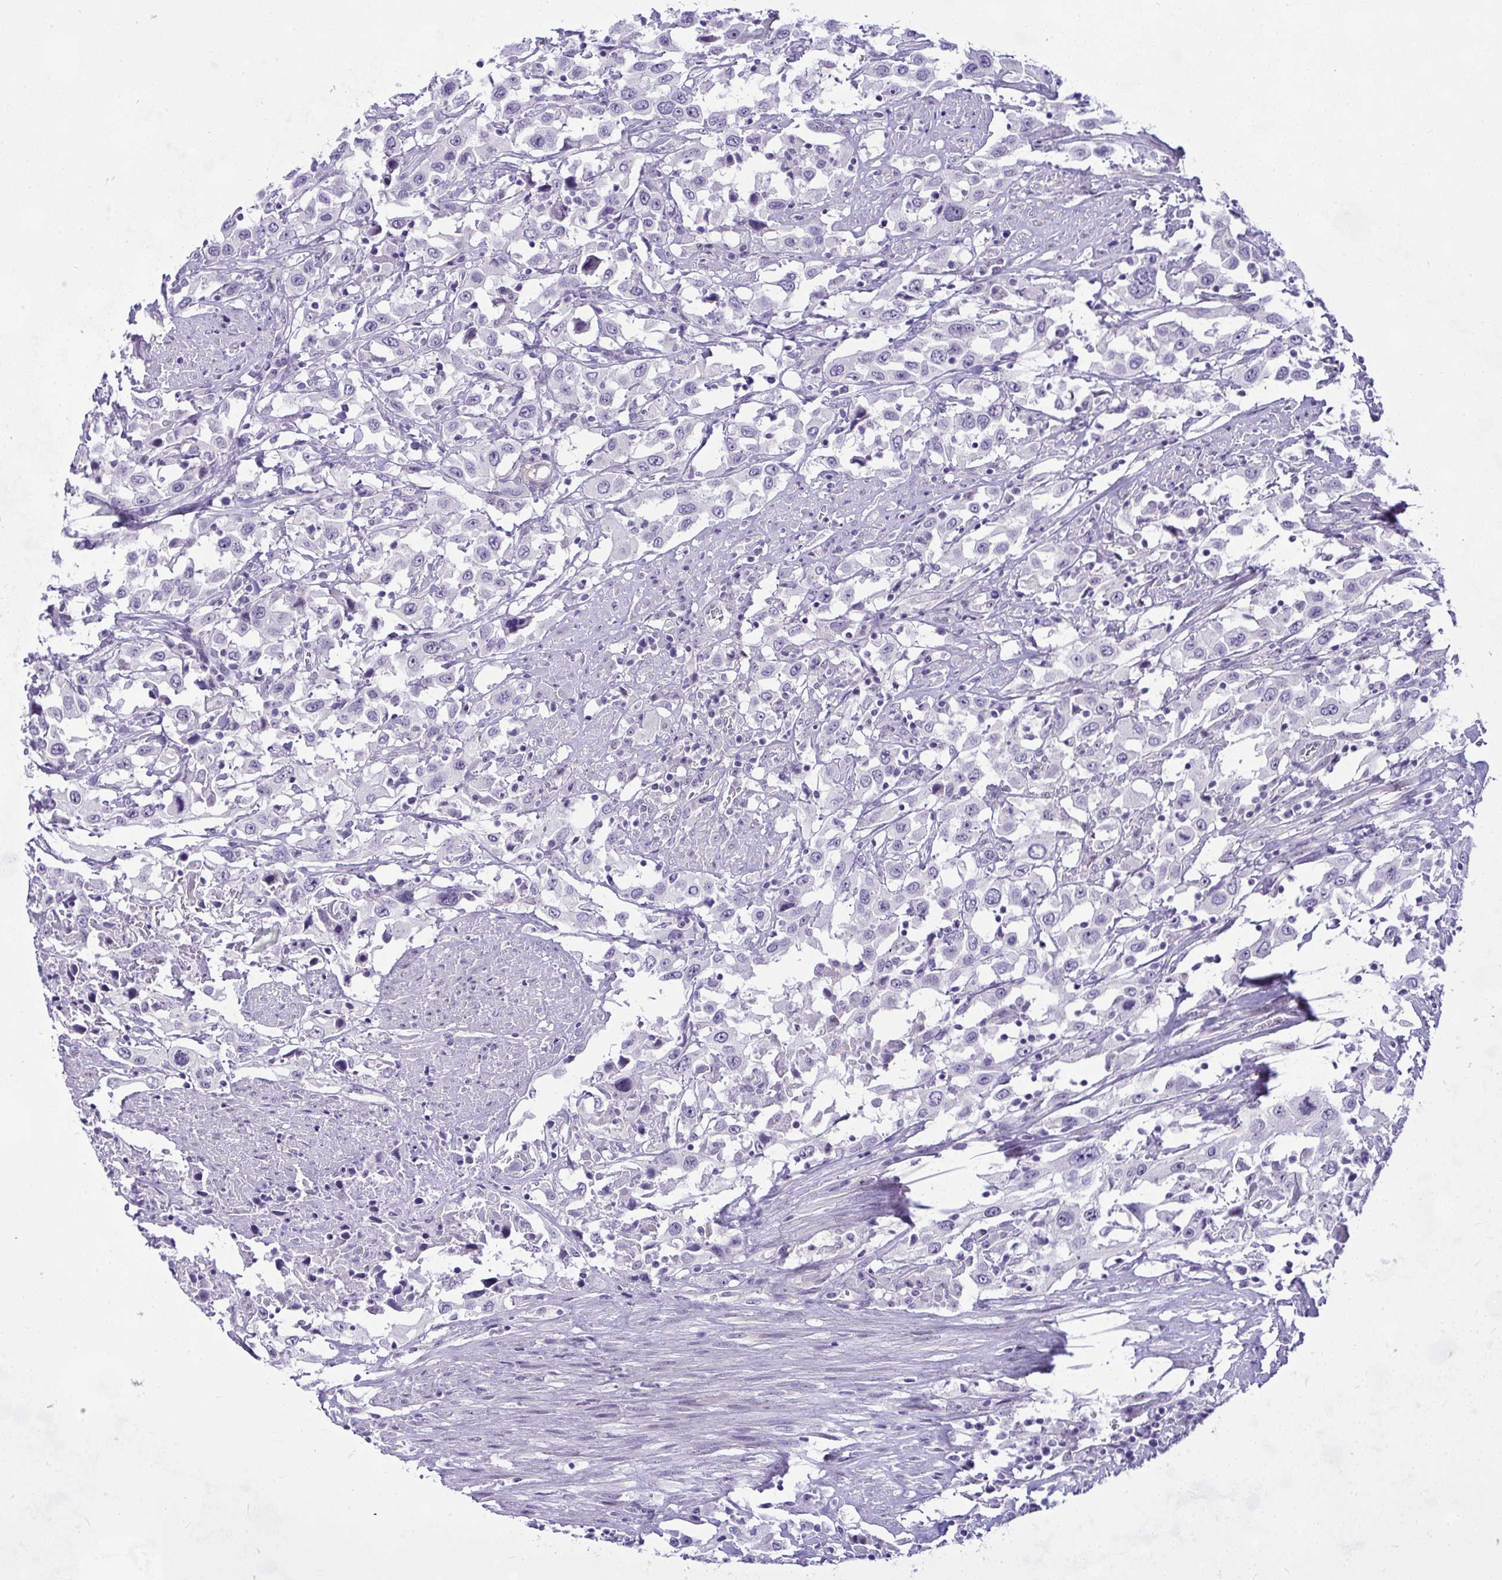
{"staining": {"intensity": "negative", "quantity": "none", "location": "none"}, "tissue": "urothelial cancer", "cell_type": "Tumor cells", "image_type": "cancer", "snomed": [{"axis": "morphology", "description": "Urothelial carcinoma, High grade"}, {"axis": "topography", "description": "Urinary bladder"}], "caption": "Tumor cells are negative for protein expression in human high-grade urothelial carcinoma.", "gene": "NFXL1", "patient": {"sex": "male", "age": 61}}